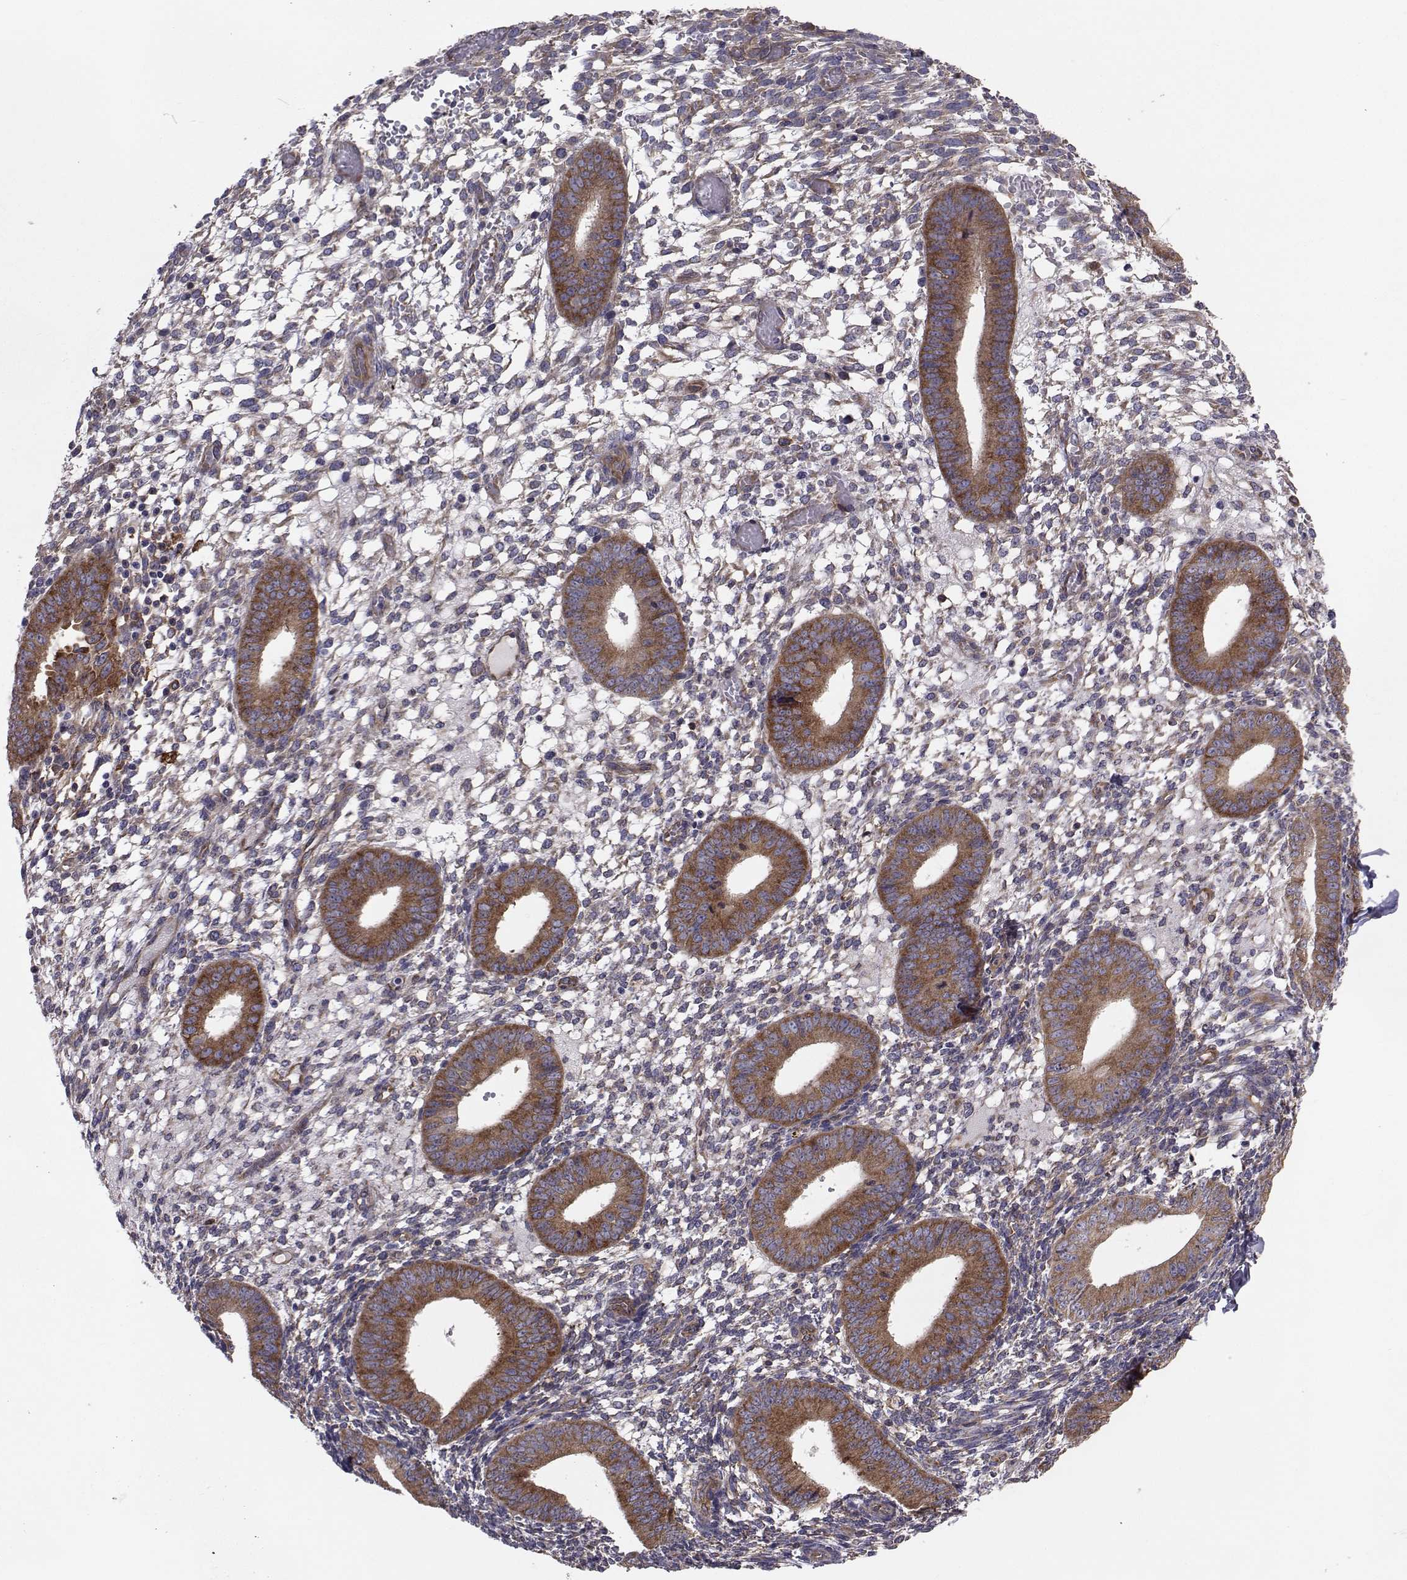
{"staining": {"intensity": "weak", "quantity": "<25%", "location": "cytoplasmic/membranous"}, "tissue": "endometrium", "cell_type": "Cells in endometrial stroma", "image_type": "normal", "snomed": [{"axis": "morphology", "description": "Normal tissue, NOS"}, {"axis": "topography", "description": "Endometrium"}], "caption": "Endometrium stained for a protein using IHC displays no positivity cells in endometrial stroma.", "gene": "TRIP10", "patient": {"sex": "female", "age": 39}}